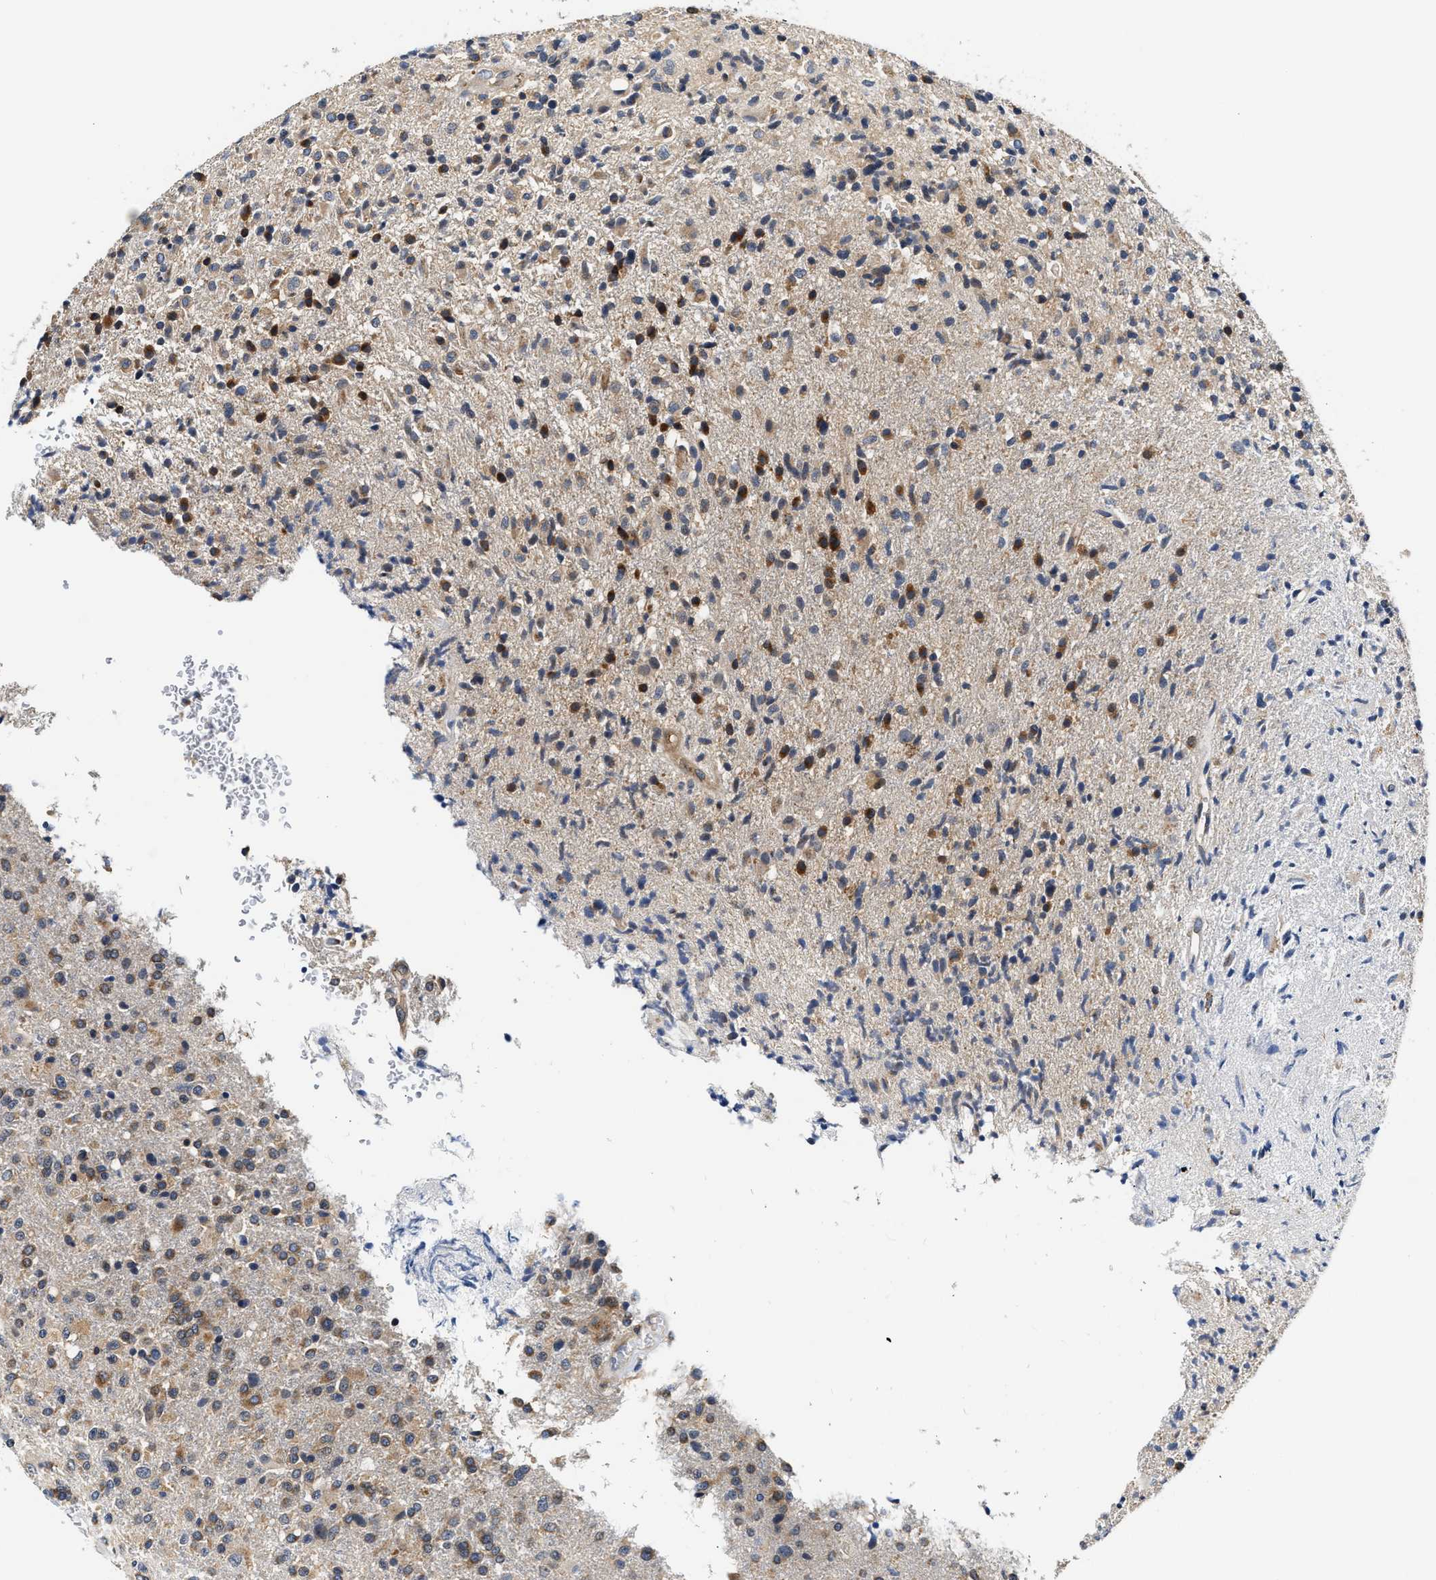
{"staining": {"intensity": "strong", "quantity": "<25%", "location": "cytoplasmic/membranous"}, "tissue": "glioma", "cell_type": "Tumor cells", "image_type": "cancer", "snomed": [{"axis": "morphology", "description": "Glioma, malignant, High grade"}, {"axis": "topography", "description": "Brain"}], "caption": "The photomicrograph demonstrates immunohistochemical staining of glioma. There is strong cytoplasmic/membranous staining is seen in approximately <25% of tumor cells.", "gene": "FAM185A", "patient": {"sex": "male", "age": 72}}